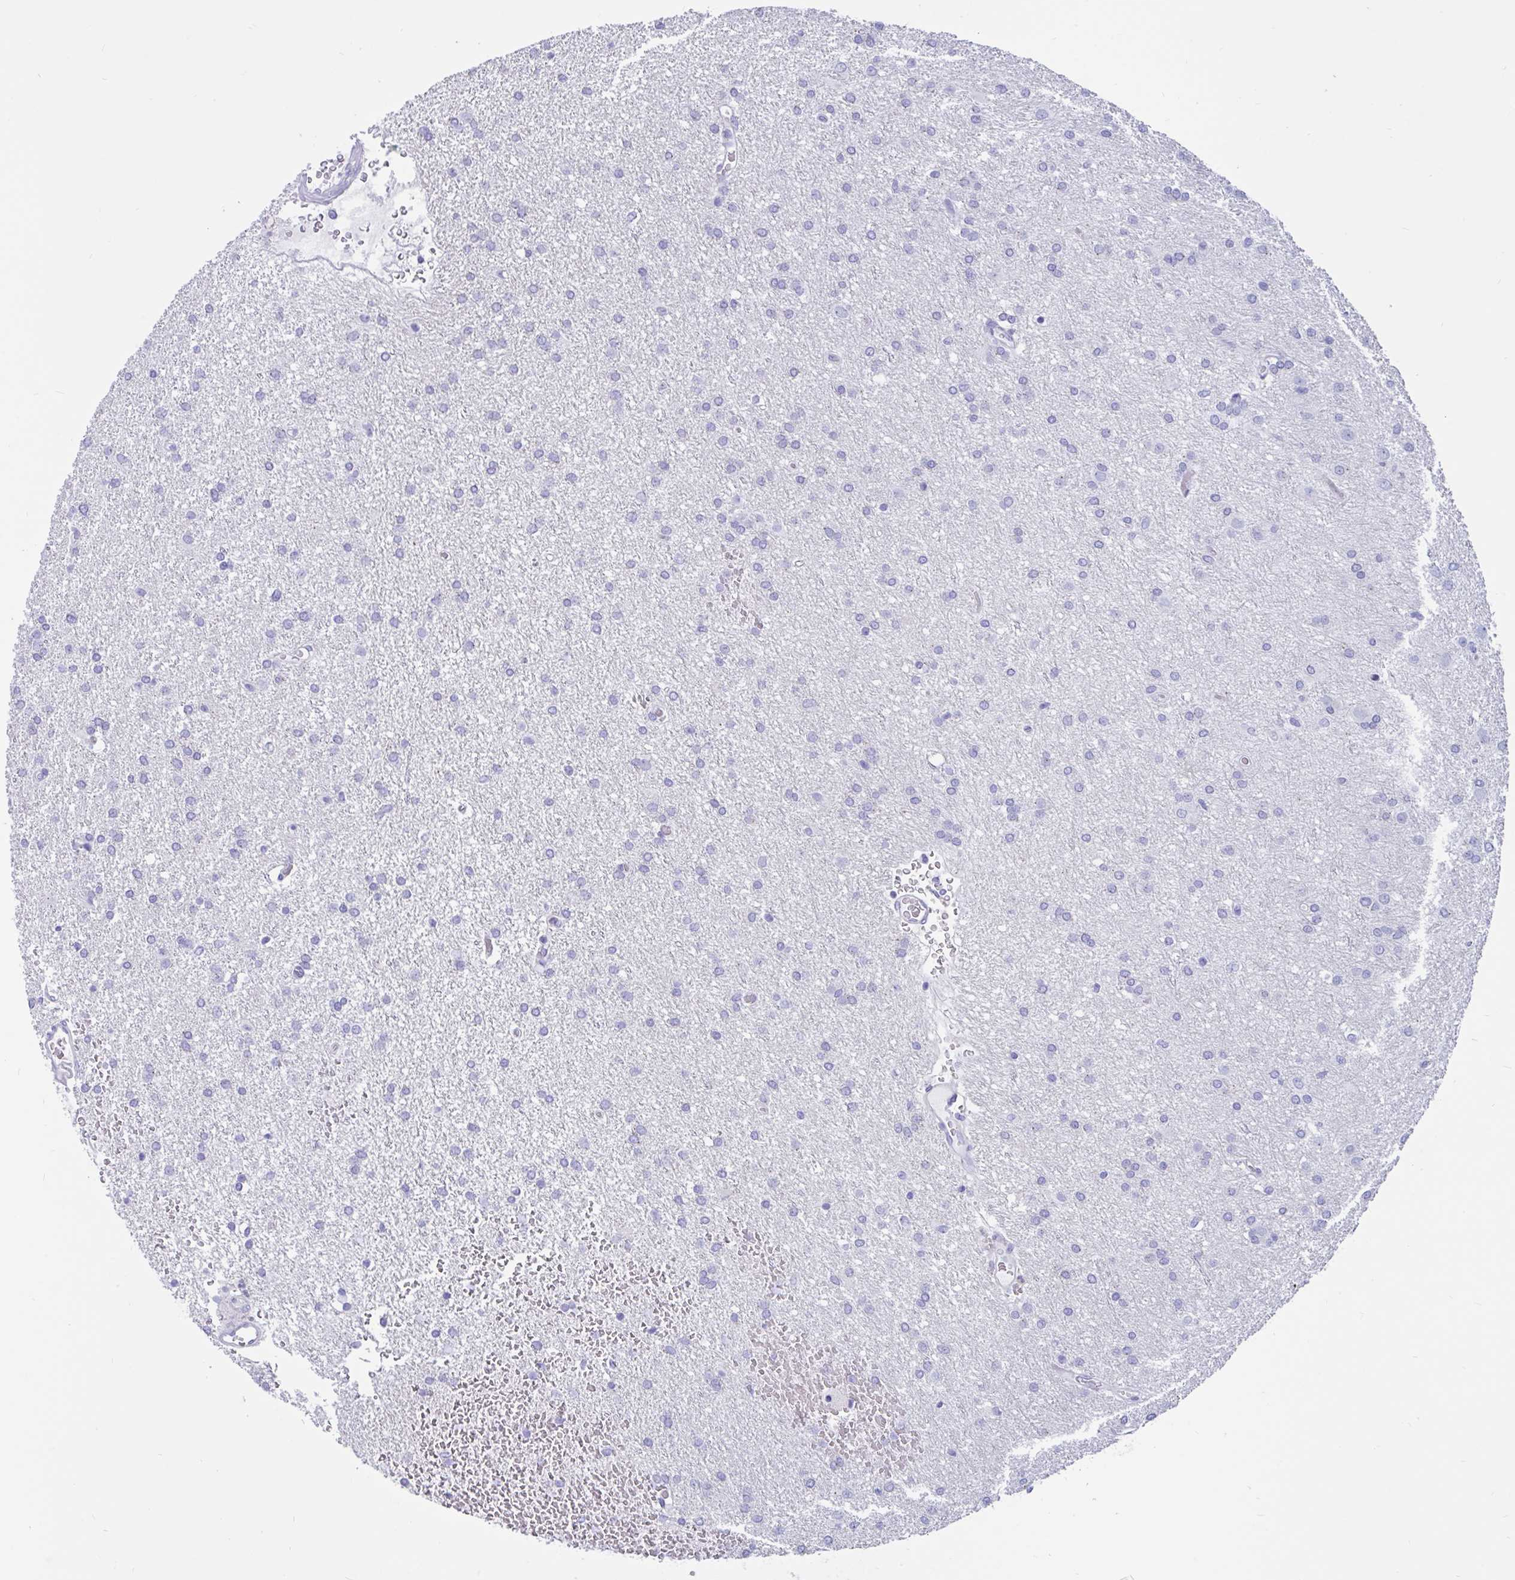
{"staining": {"intensity": "negative", "quantity": "none", "location": "none"}, "tissue": "glioma", "cell_type": "Tumor cells", "image_type": "cancer", "snomed": [{"axis": "morphology", "description": "Glioma, malignant, High grade"}, {"axis": "topography", "description": "Brain"}], "caption": "This is an immunohistochemistry histopathology image of human glioma. There is no expression in tumor cells.", "gene": "RNASE3", "patient": {"sex": "female", "age": 50}}